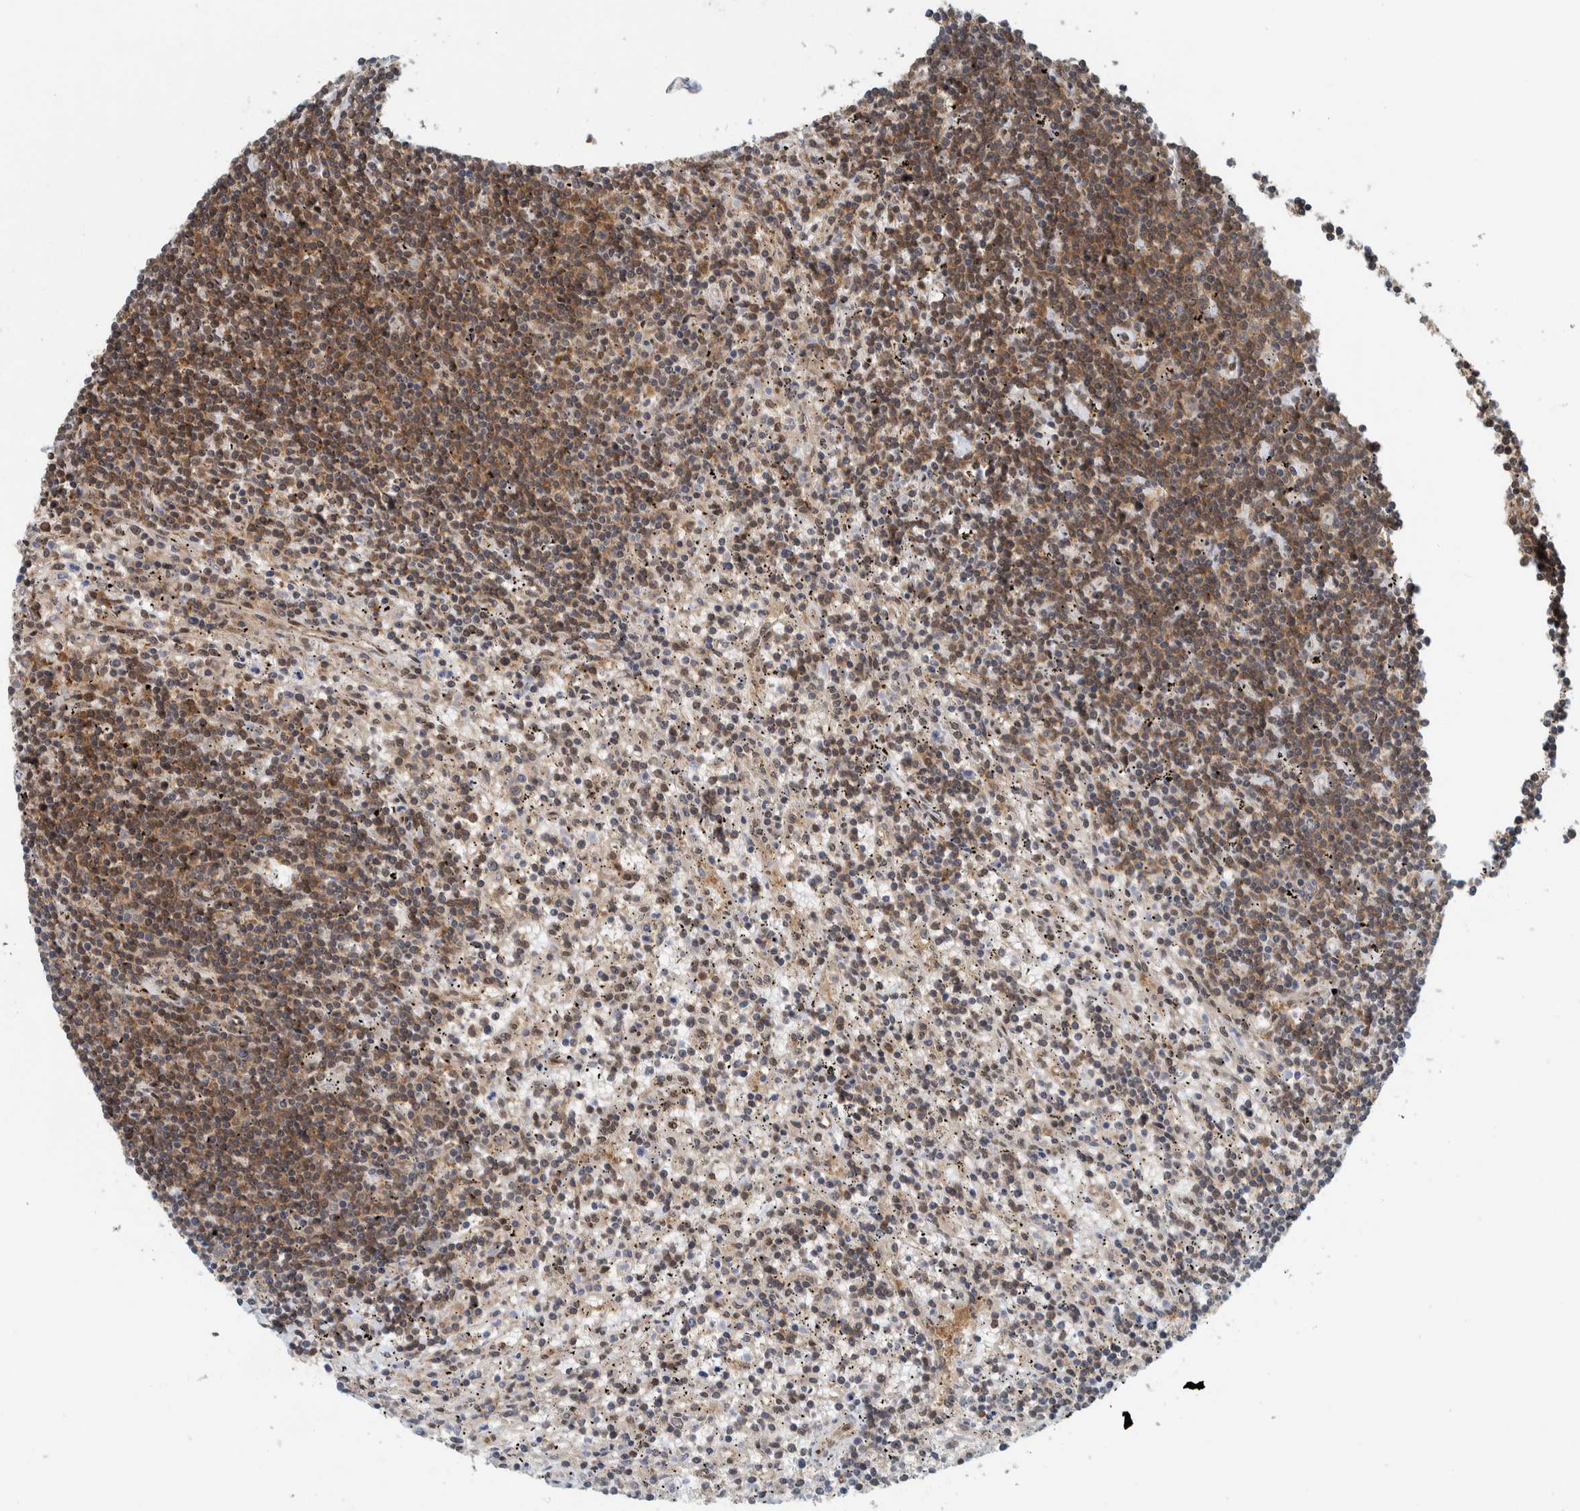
{"staining": {"intensity": "moderate", "quantity": ">75%", "location": "cytoplasmic/membranous"}, "tissue": "lymphoma", "cell_type": "Tumor cells", "image_type": "cancer", "snomed": [{"axis": "morphology", "description": "Malignant lymphoma, non-Hodgkin's type, Low grade"}, {"axis": "topography", "description": "Spleen"}], "caption": "High-power microscopy captured an IHC image of malignant lymphoma, non-Hodgkin's type (low-grade), revealing moderate cytoplasmic/membranous expression in about >75% of tumor cells.", "gene": "COPS3", "patient": {"sex": "male", "age": 76}}